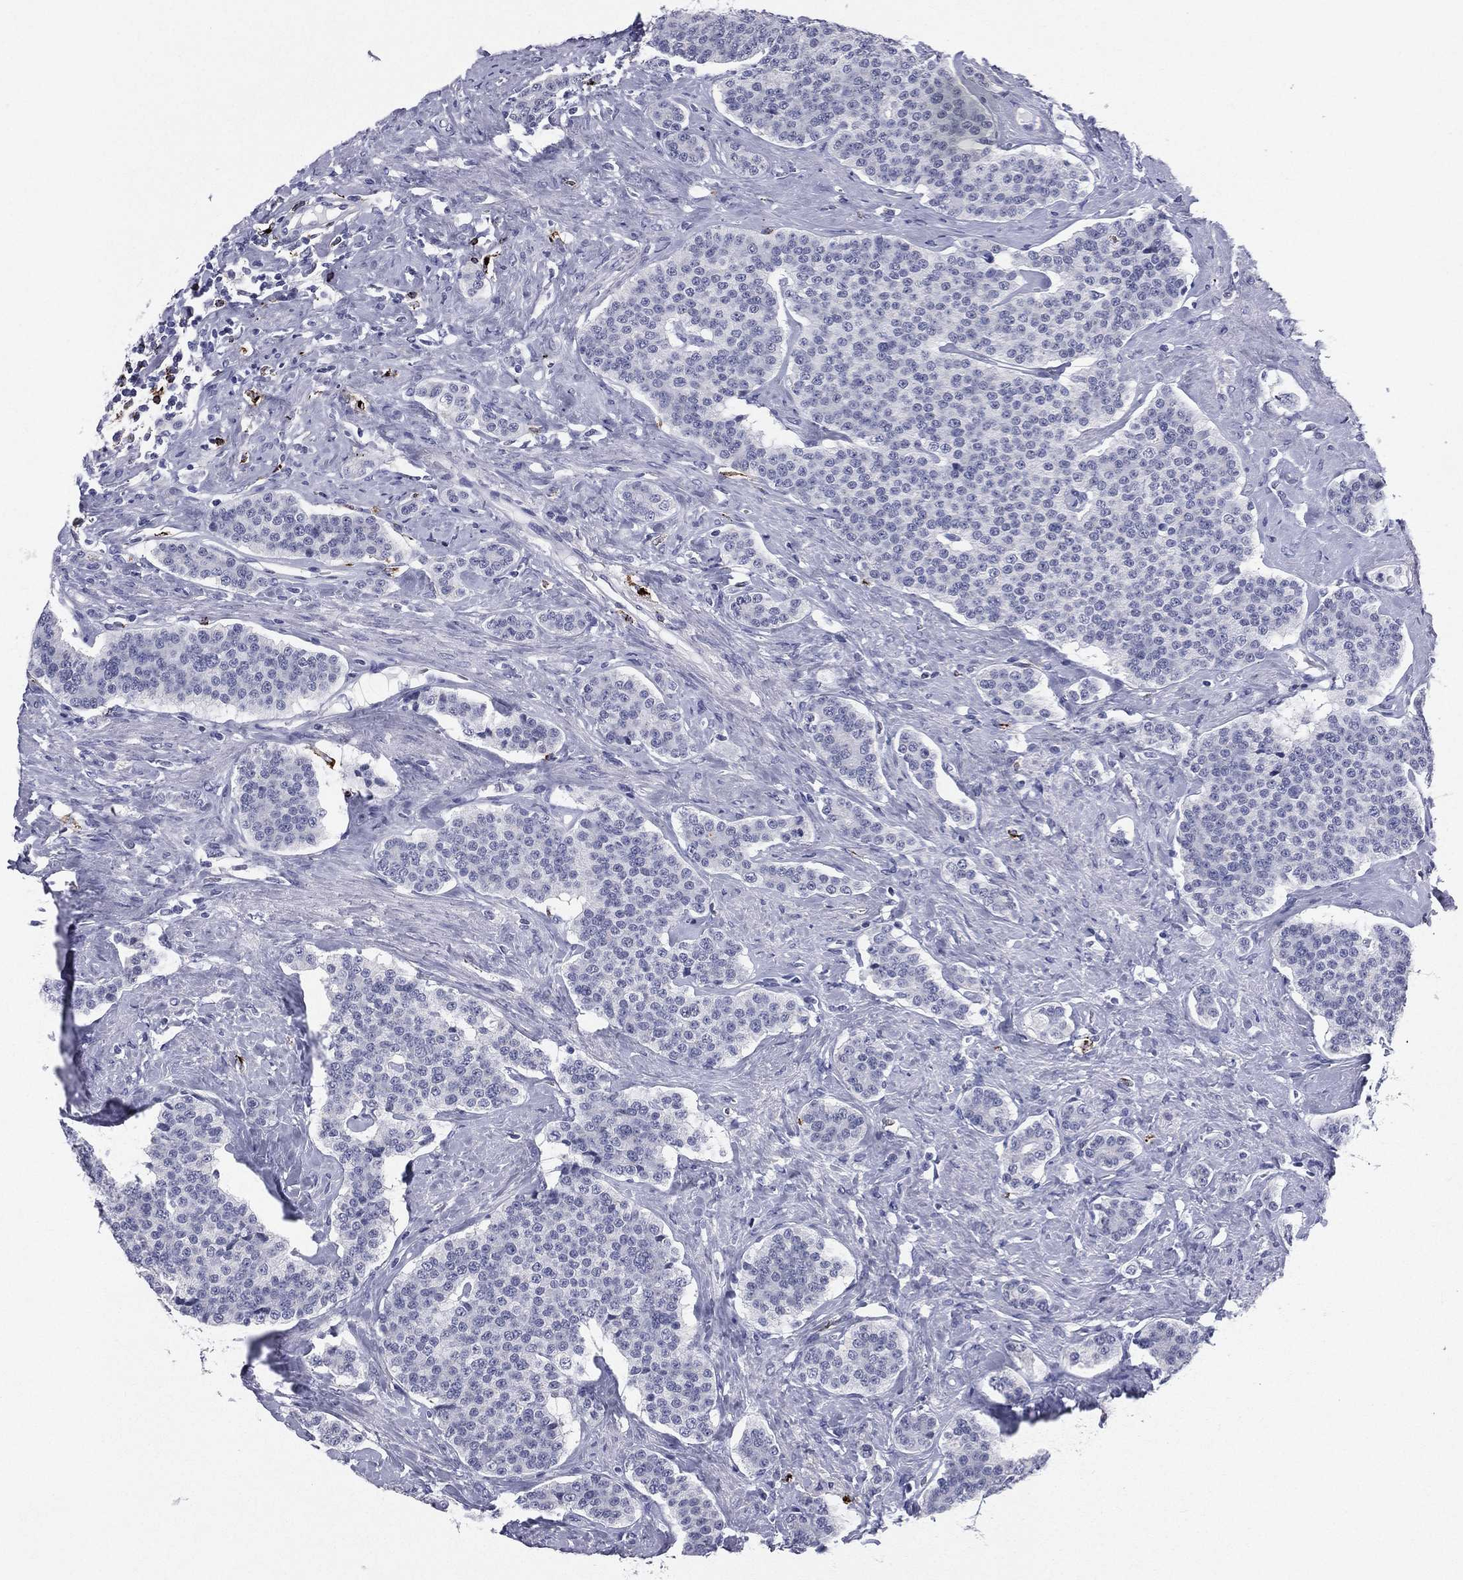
{"staining": {"intensity": "negative", "quantity": "none", "location": "none"}, "tissue": "carcinoid", "cell_type": "Tumor cells", "image_type": "cancer", "snomed": [{"axis": "morphology", "description": "Carcinoid, malignant, NOS"}, {"axis": "topography", "description": "Small intestine"}], "caption": "Photomicrograph shows no significant protein expression in tumor cells of carcinoid.", "gene": "HLA-DOA", "patient": {"sex": "female", "age": 58}}